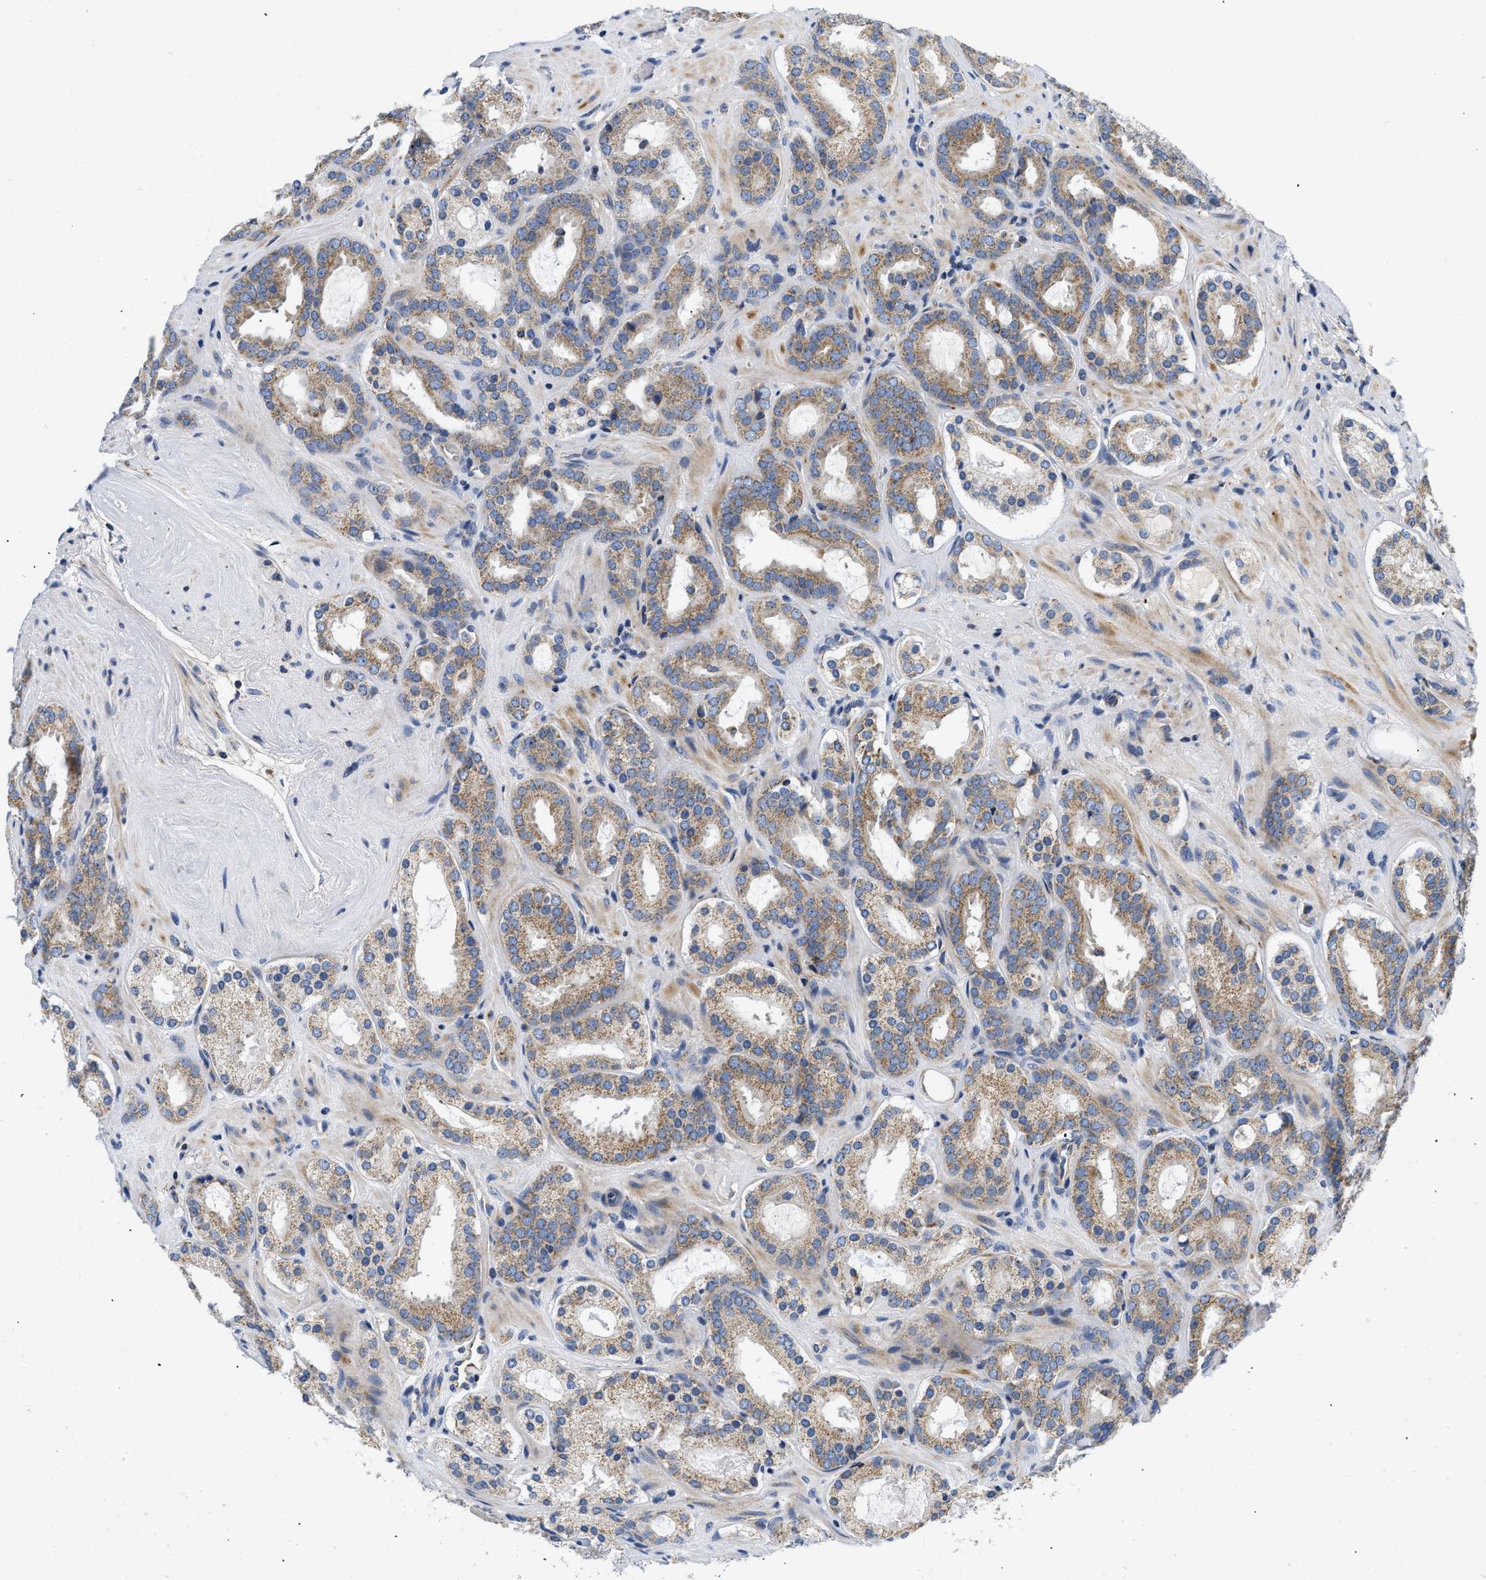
{"staining": {"intensity": "moderate", "quantity": "25%-75%", "location": "cytoplasmic/membranous"}, "tissue": "prostate cancer", "cell_type": "Tumor cells", "image_type": "cancer", "snomed": [{"axis": "morphology", "description": "Adenocarcinoma, Low grade"}, {"axis": "topography", "description": "Prostate"}], "caption": "Protein staining of prostate cancer tissue shows moderate cytoplasmic/membranous positivity in approximately 25%-75% of tumor cells.", "gene": "PDP1", "patient": {"sex": "male", "age": 69}}